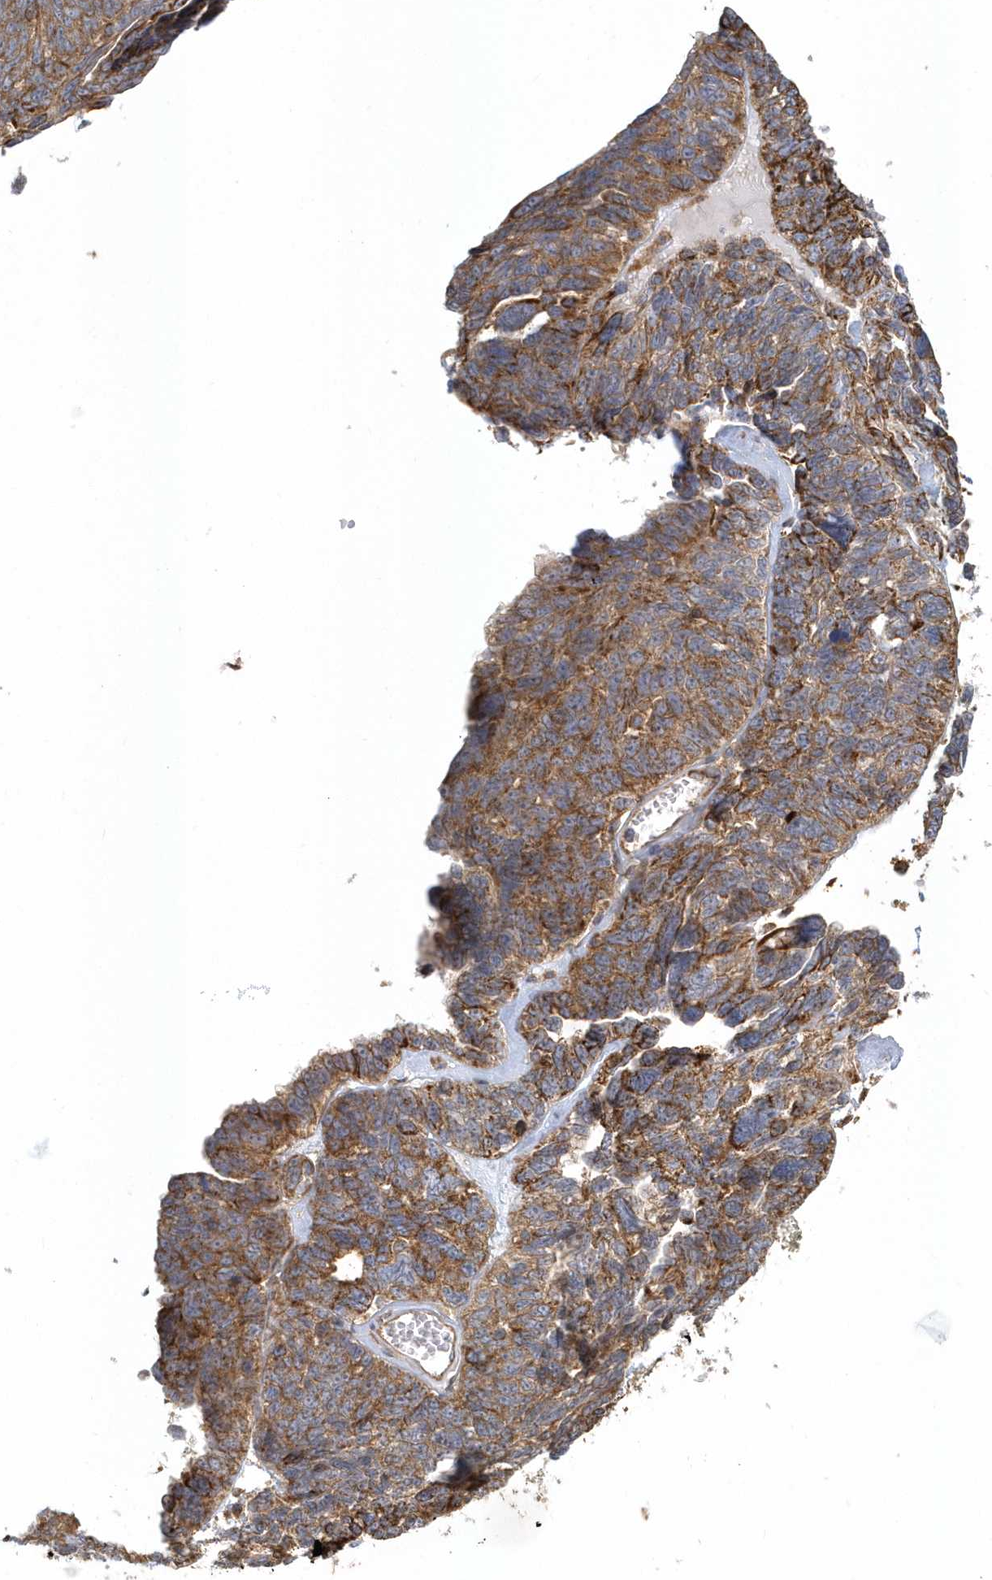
{"staining": {"intensity": "moderate", "quantity": ">75%", "location": "cytoplasmic/membranous"}, "tissue": "ovarian cancer", "cell_type": "Tumor cells", "image_type": "cancer", "snomed": [{"axis": "morphology", "description": "Cystadenocarcinoma, serous, NOS"}, {"axis": "topography", "description": "Ovary"}], "caption": "This image exhibits immunohistochemistry (IHC) staining of human ovarian cancer (serous cystadenocarcinoma), with medium moderate cytoplasmic/membranous expression in about >75% of tumor cells.", "gene": "TRAIP", "patient": {"sex": "female", "age": 79}}